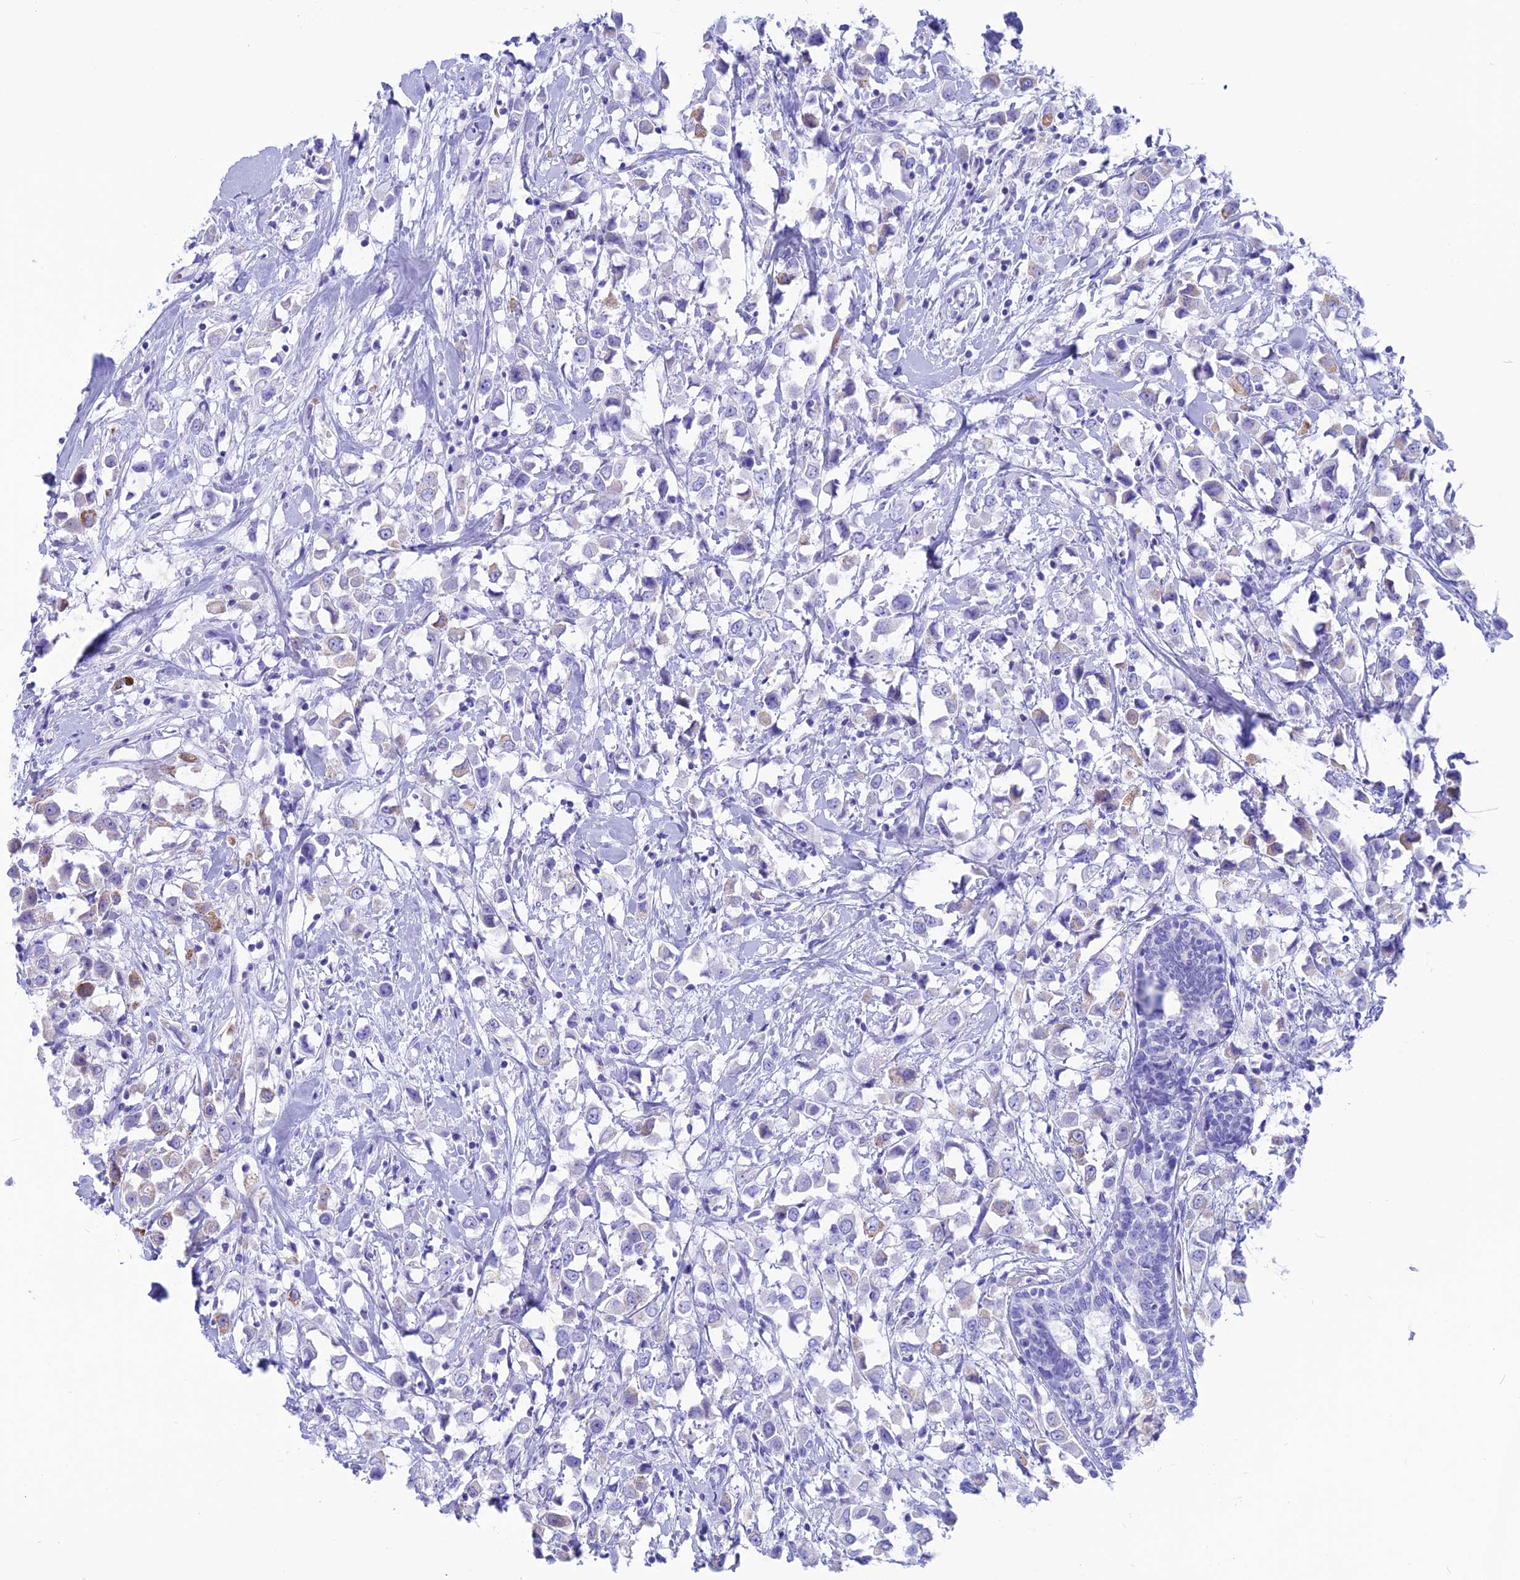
{"staining": {"intensity": "moderate", "quantity": "<25%", "location": "cytoplasmic/membranous"}, "tissue": "breast cancer", "cell_type": "Tumor cells", "image_type": "cancer", "snomed": [{"axis": "morphology", "description": "Duct carcinoma"}, {"axis": "topography", "description": "Breast"}], "caption": "The immunohistochemical stain highlights moderate cytoplasmic/membranous positivity in tumor cells of breast cancer tissue.", "gene": "GLYATL1", "patient": {"sex": "female", "age": 61}}